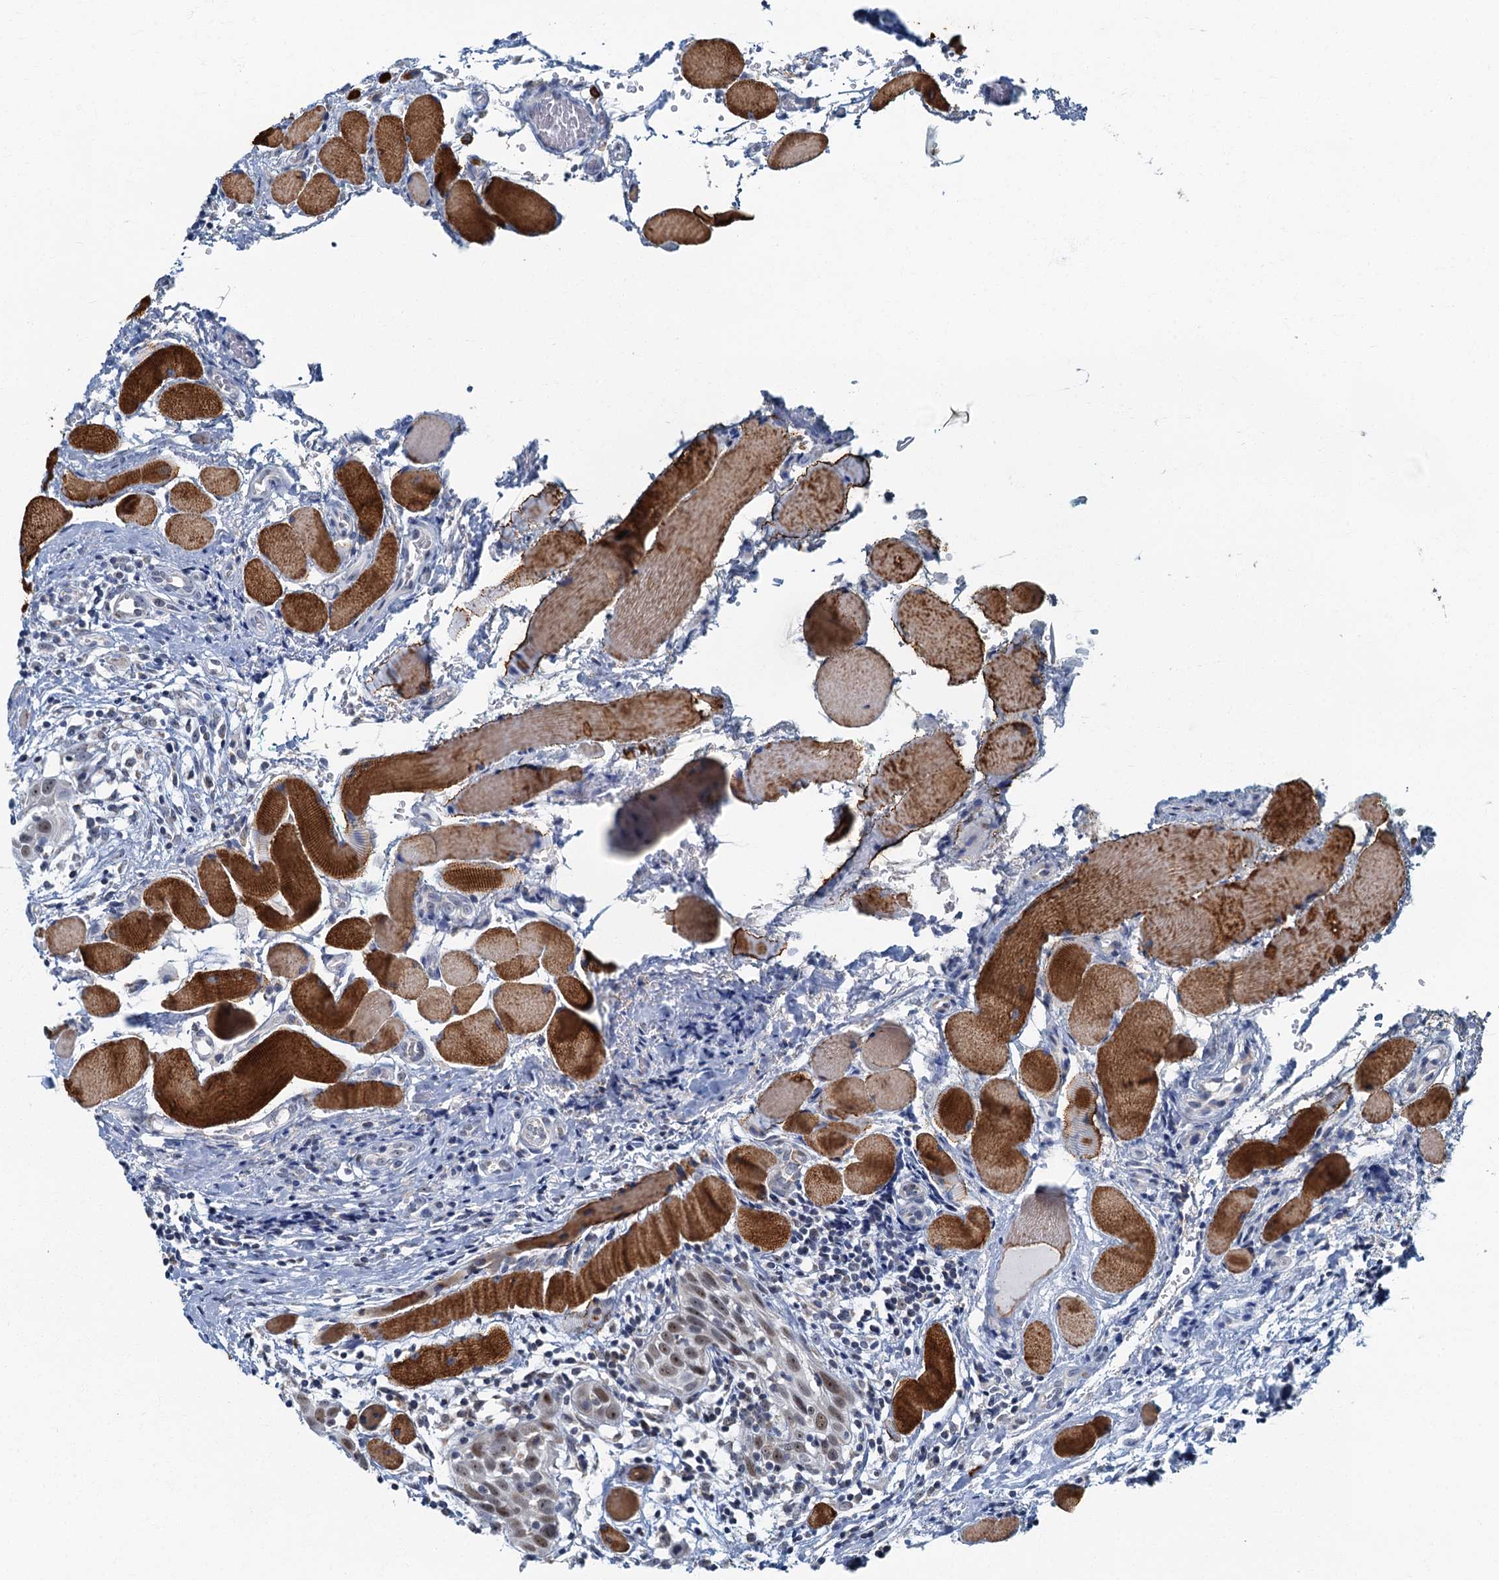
{"staining": {"intensity": "weak", "quantity": ">75%", "location": "nuclear"}, "tissue": "head and neck cancer", "cell_type": "Tumor cells", "image_type": "cancer", "snomed": [{"axis": "morphology", "description": "Squamous cell carcinoma, NOS"}, {"axis": "topography", "description": "Oral tissue"}, {"axis": "topography", "description": "Head-Neck"}], "caption": "A low amount of weak nuclear positivity is appreciated in about >75% of tumor cells in head and neck cancer (squamous cell carcinoma) tissue.", "gene": "RAD9B", "patient": {"sex": "female", "age": 50}}